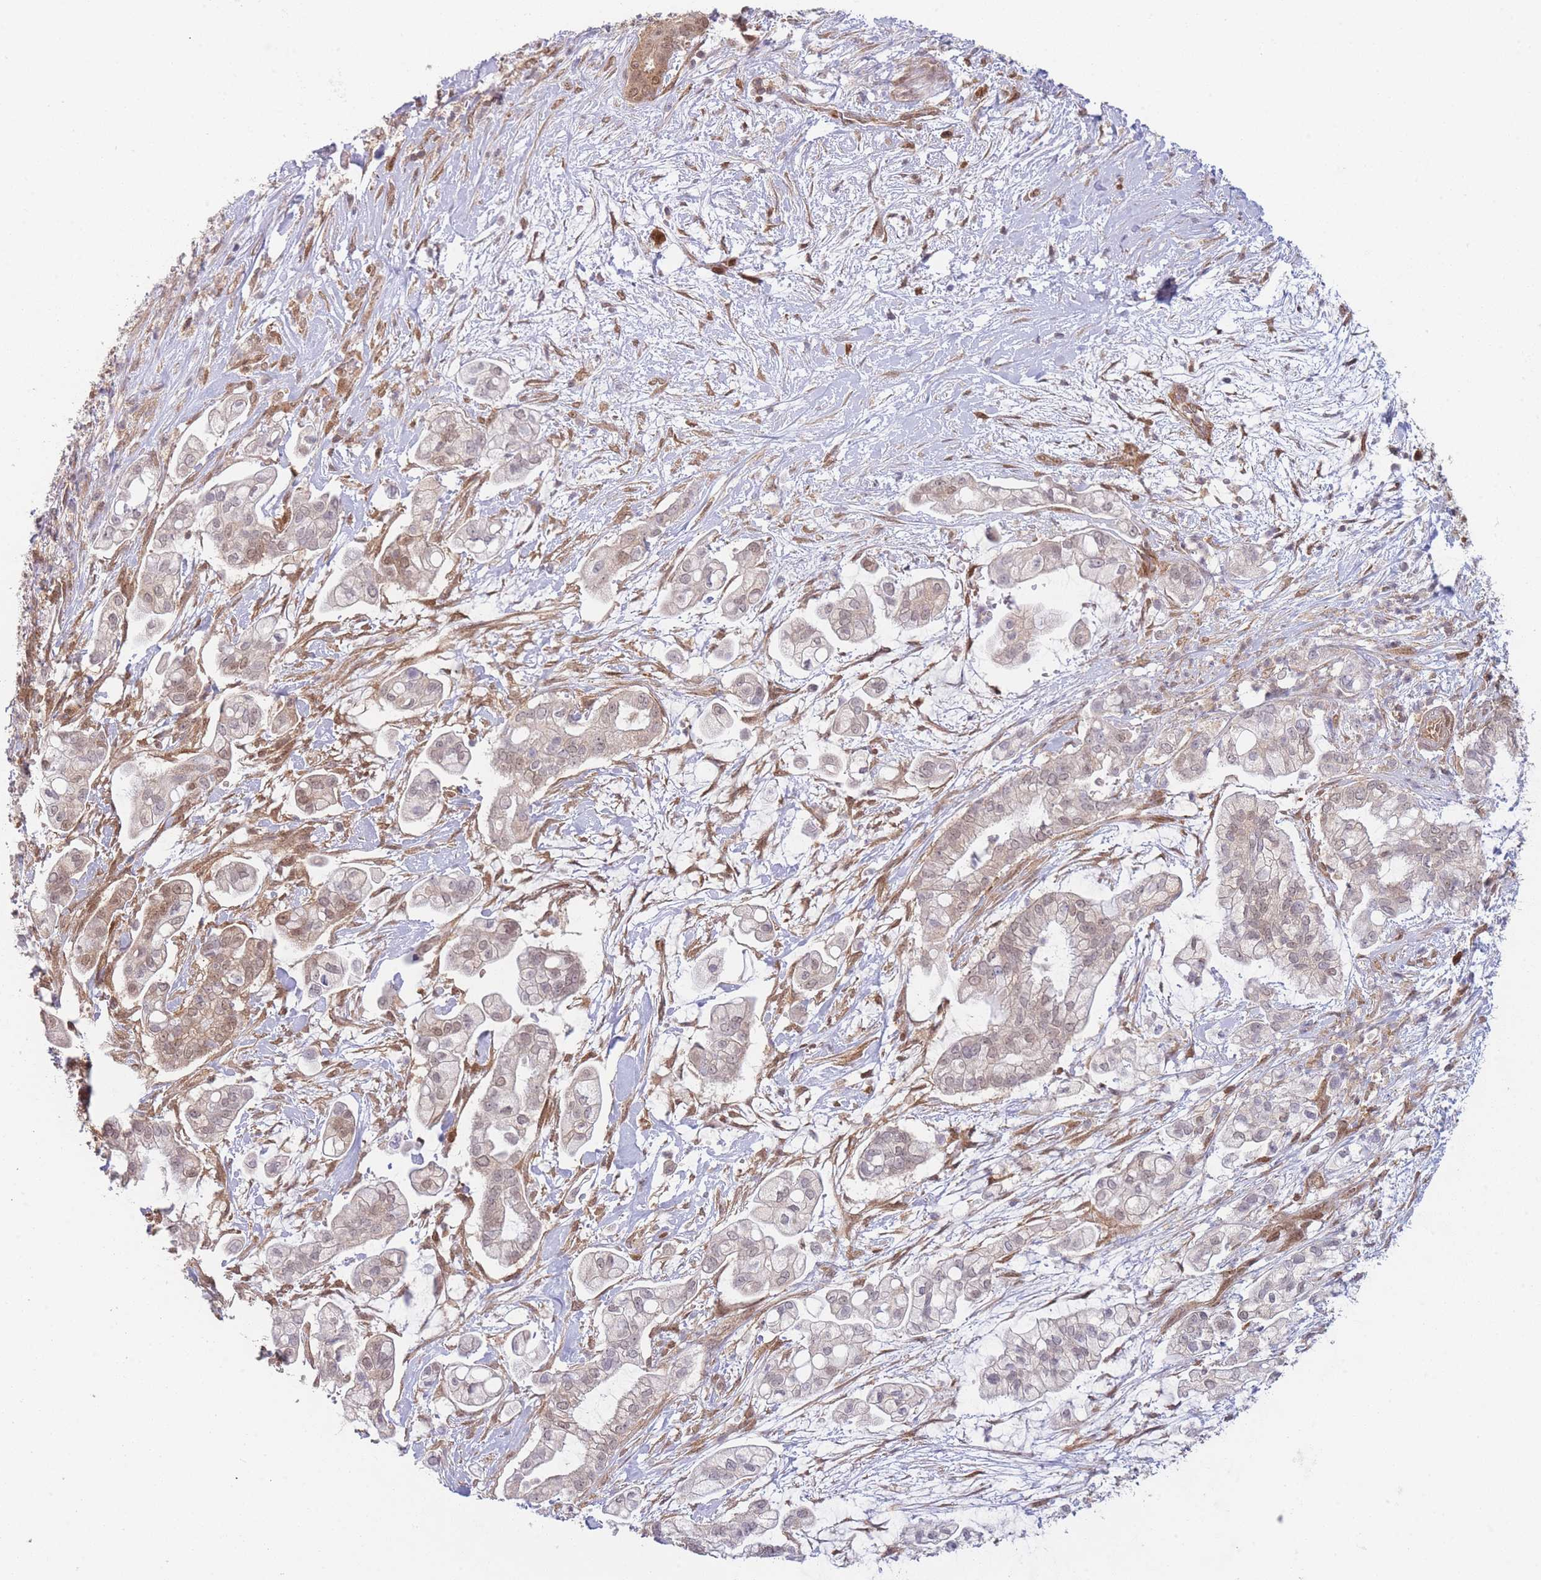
{"staining": {"intensity": "weak", "quantity": "25%-75%", "location": "cytoplasmic/membranous,nuclear"}, "tissue": "pancreatic cancer", "cell_type": "Tumor cells", "image_type": "cancer", "snomed": [{"axis": "morphology", "description": "Adenocarcinoma, NOS"}, {"axis": "topography", "description": "Pancreas"}], "caption": "Immunohistochemical staining of pancreatic cancer (adenocarcinoma) displays weak cytoplasmic/membranous and nuclear protein expression in approximately 25%-75% of tumor cells.", "gene": "MRI1", "patient": {"sex": "female", "age": 69}}